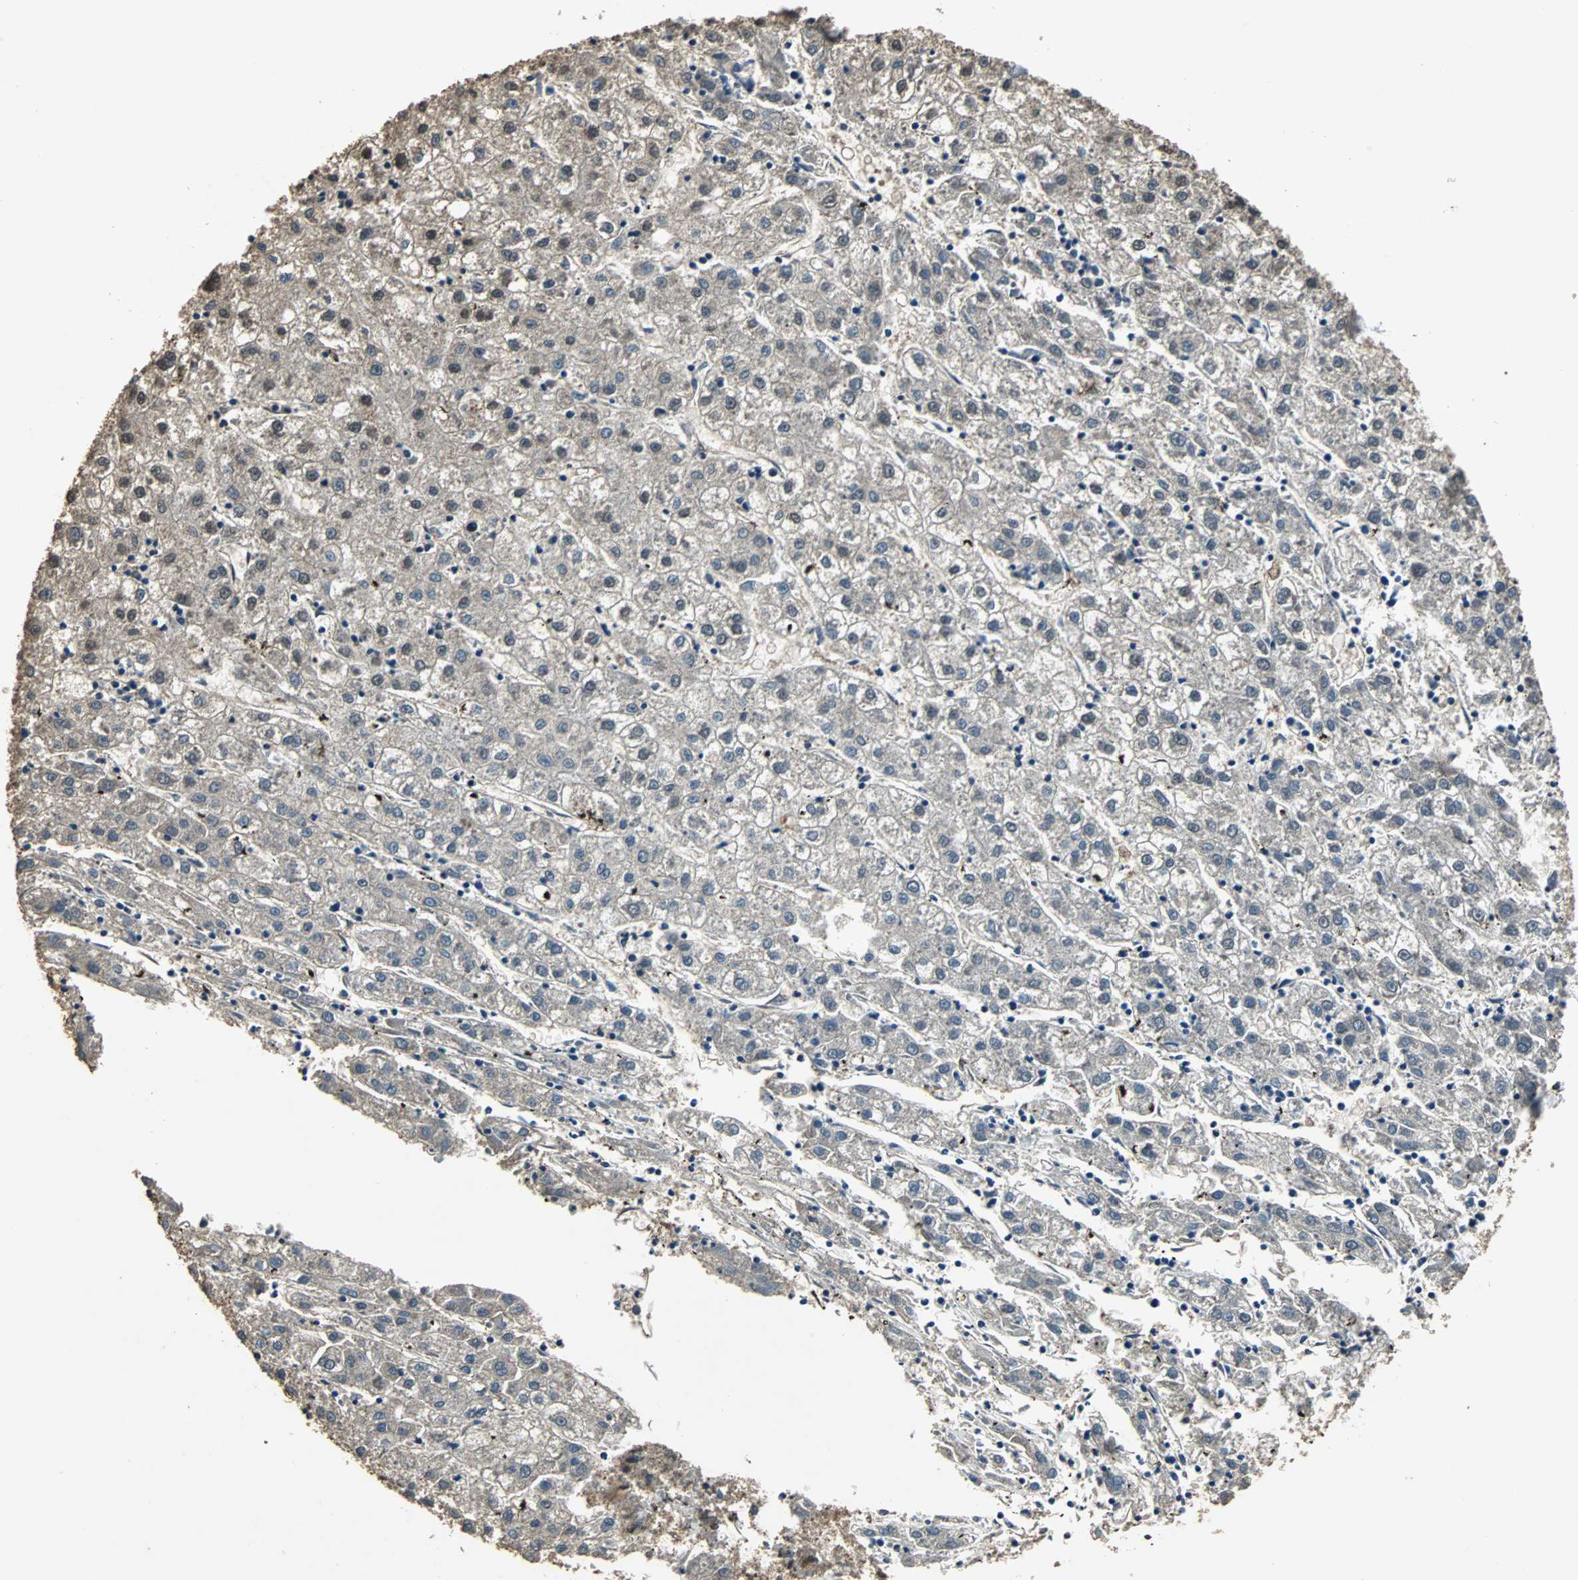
{"staining": {"intensity": "moderate", "quantity": "25%-75%", "location": "cytoplasmic/membranous,nuclear"}, "tissue": "liver cancer", "cell_type": "Tumor cells", "image_type": "cancer", "snomed": [{"axis": "morphology", "description": "Carcinoma, Hepatocellular, NOS"}, {"axis": "topography", "description": "Liver"}], "caption": "High-magnification brightfield microscopy of liver hepatocellular carcinoma stained with DAB (brown) and counterstained with hematoxylin (blue). tumor cells exhibit moderate cytoplasmic/membranous and nuclear positivity is appreciated in about25%-75% of cells.", "gene": "PPP1R13B", "patient": {"sex": "male", "age": 72}}